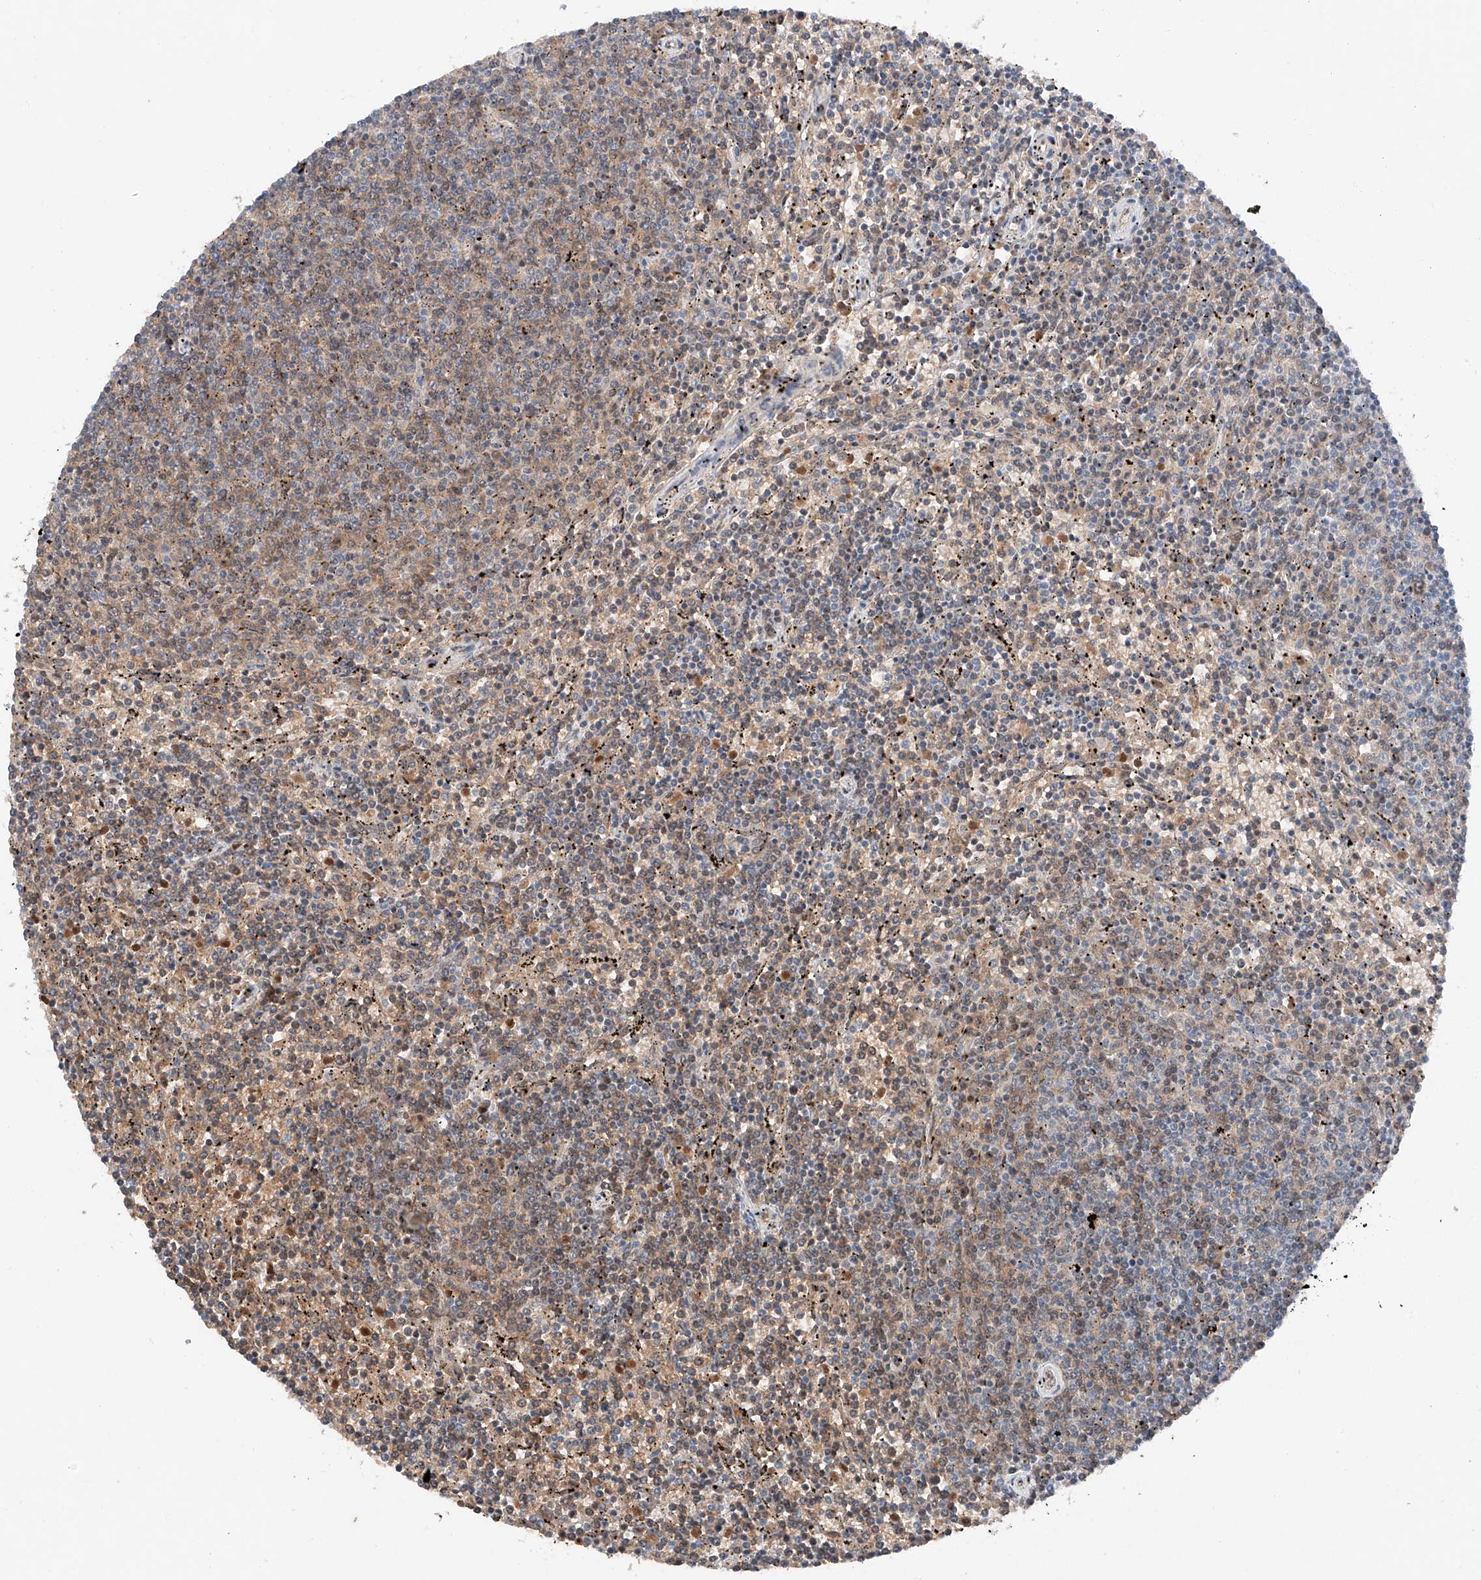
{"staining": {"intensity": "weak", "quantity": "25%-75%", "location": "cytoplasmic/membranous"}, "tissue": "lymphoma", "cell_type": "Tumor cells", "image_type": "cancer", "snomed": [{"axis": "morphology", "description": "Malignant lymphoma, non-Hodgkin's type, Low grade"}, {"axis": "topography", "description": "Spleen"}], "caption": "Protein analysis of lymphoma tissue demonstrates weak cytoplasmic/membranous positivity in about 25%-75% of tumor cells.", "gene": "TBX4", "patient": {"sex": "female", "age": 50}}